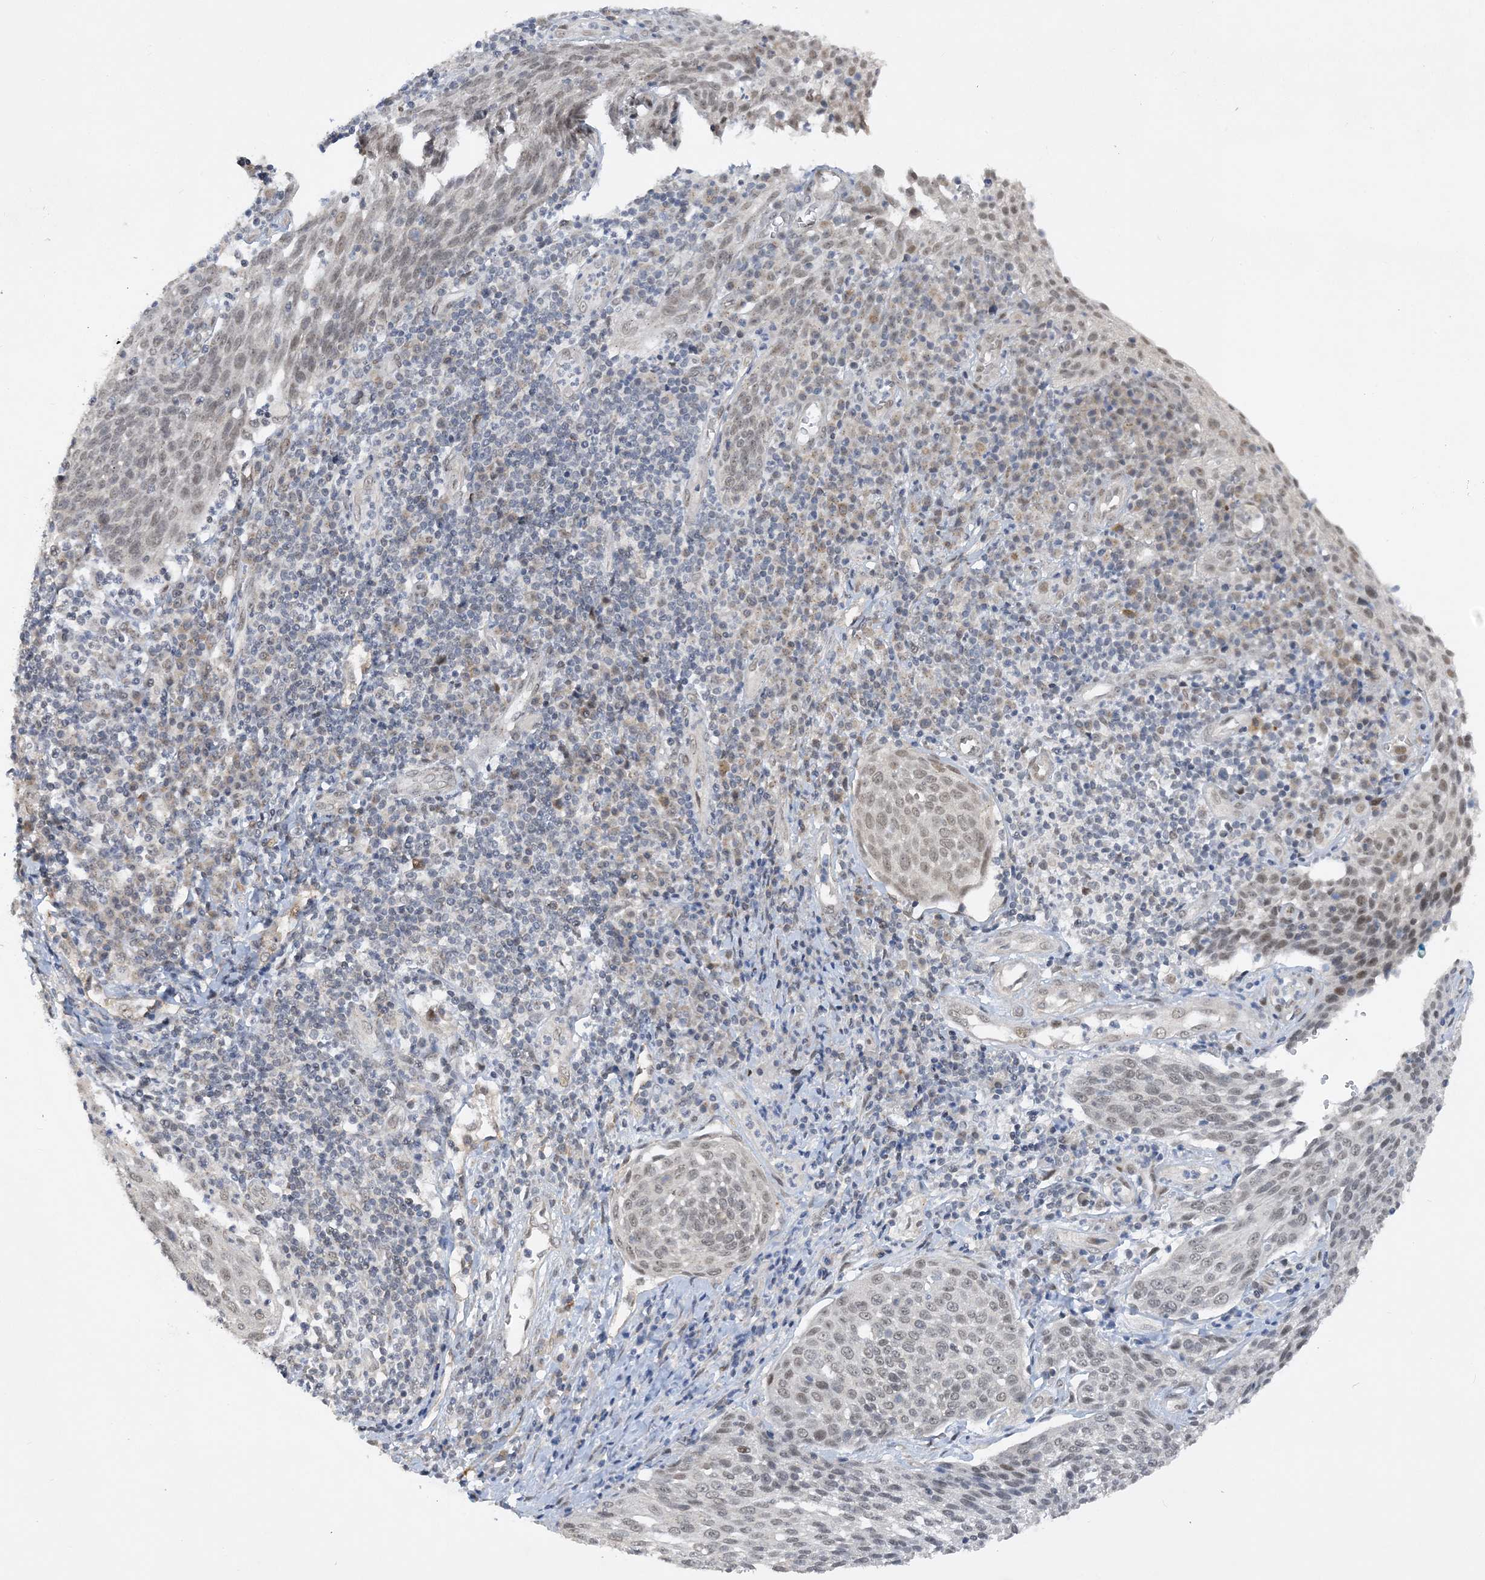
{"staining": {"intensity": "weak", "quantity": "<25%", "location": "nuclear"}, "tissue": "cervical cancer", "cell_type": "Tumor cells", "image_type": "cancer", "snomed": [{"axis": "morphology", "description": "Squamous cell carcinoma, NOS"}, {"axis": "topography", "description": "Cervix"}], "caption": "Immunohistochemistry photomicrograph of neoplastic tissue: human squamous cell carcinoma (cervical) stained with DAB displays no significant protein positivity in tumor cells.", "gene": "WAC", "patient": {"sex": "female", "age": 34}}